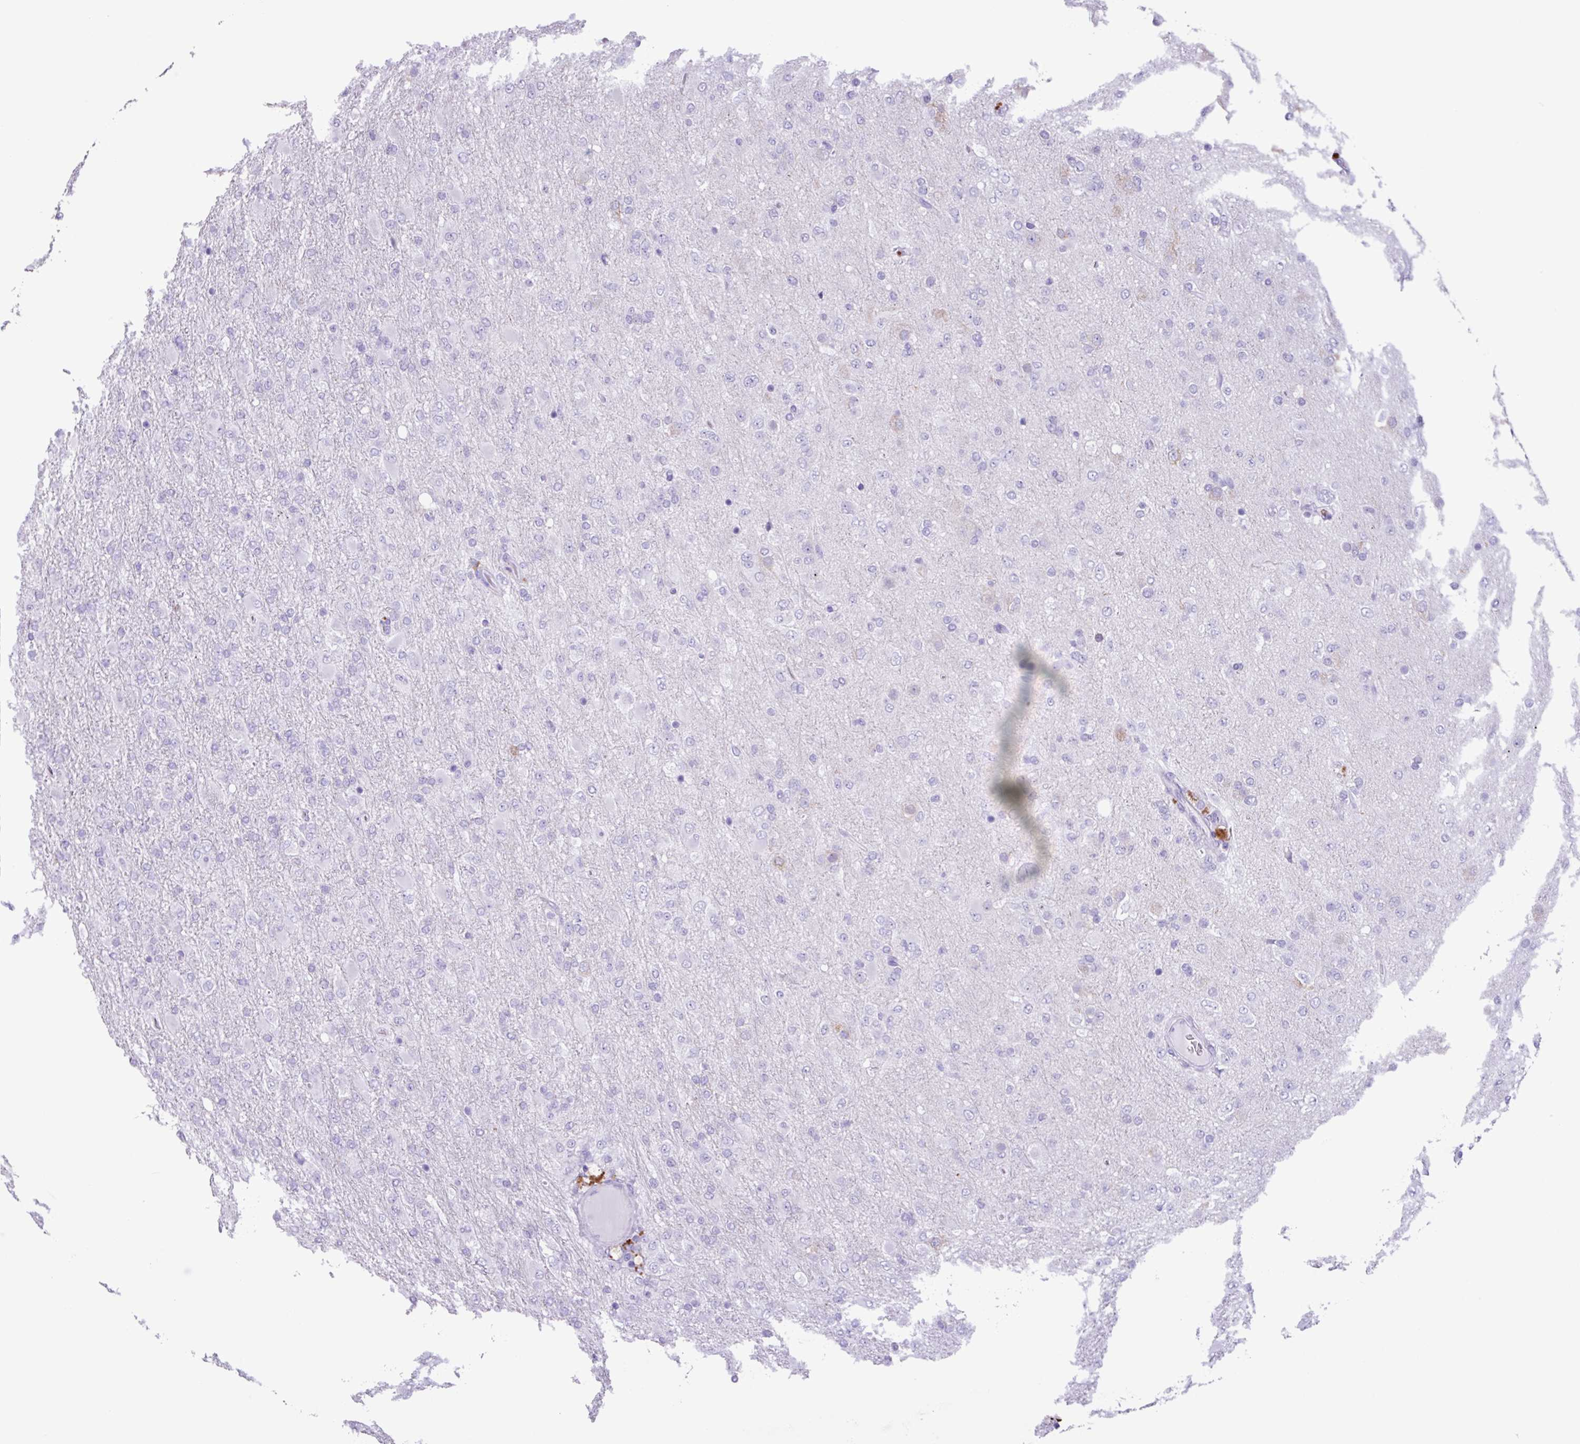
{"staining": {"intensity": "negative", "quantity": "none", "location": "none"}, "tissue": "glioma", "cell_type": "Tumor cells", "image_type": "cancer", "snomed": [{"axis": "morphology", "description": "Glioma, malignant, Low grade"}, {"axis": "topography", "description": "Brain"}], "caption": "IHC histopathology image of neoplastic tissue: glioma stained with DAB (3,3'-diaminobenzidine) demonstrates no significant protein expression in tumor cells. Nuclei are stained in blue.", "gene": "AGO3", "patient": {"sex": "male", "age": 65}}